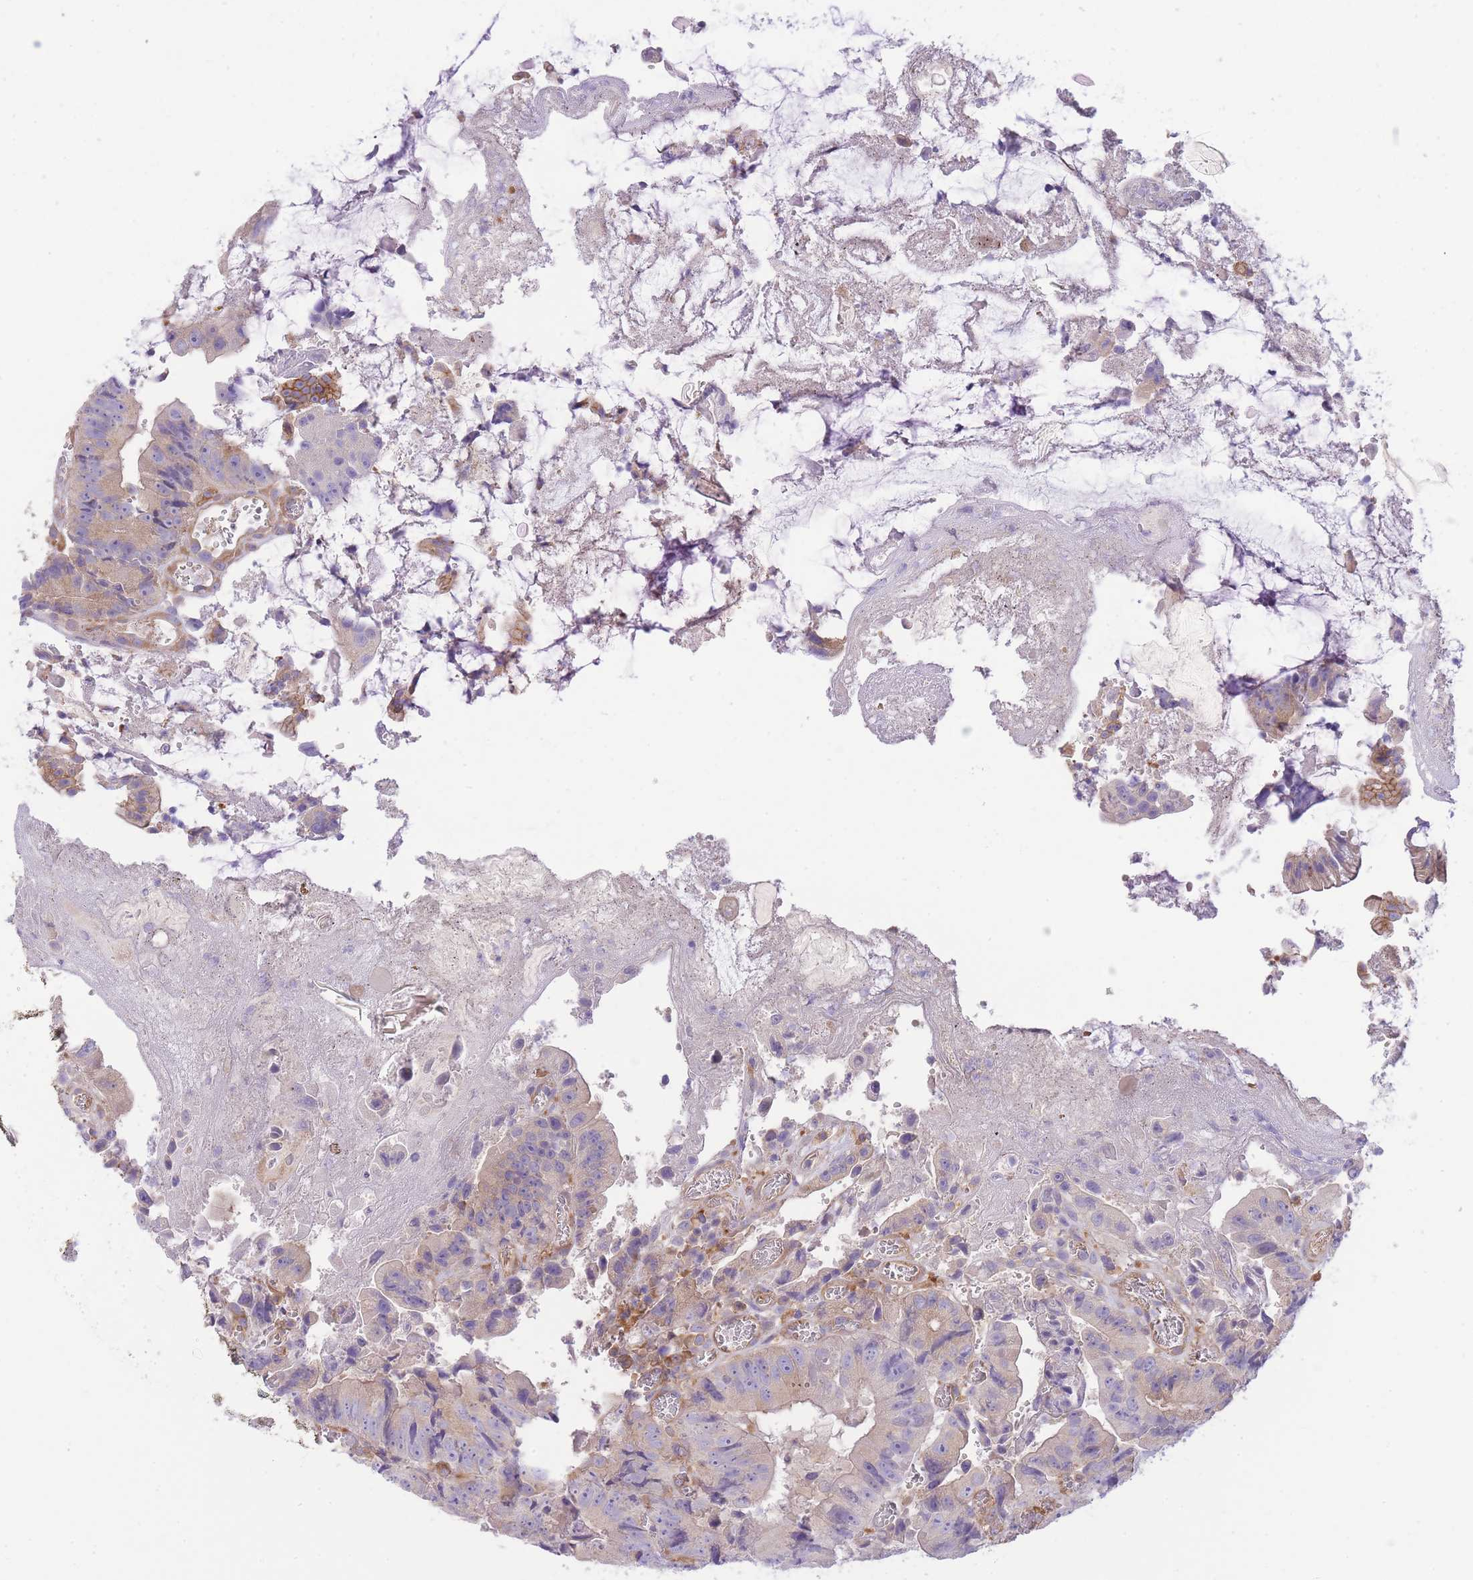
{"staining": {"intensity": "weak", "quantity": "<25%", "location": "cytoplasmic/membranous"}, "tissue": "colorectal cancer", "cell_type": "Tumor cells", "image_type": "cancer", "snomed": [{"axis": "morphology", "description": "Adenocarcinoma, NOS"}, {"axis": "topography", "description": "Colon"}], "caption": "Immunohistochemical staining of human colorectal adenocarcinoma shows no significant staining in tumor cells. (Stains: DAB (3,3'-diaminobenzidine) immunohistochemistry (IHC) with hematoxylin counter stain, Microscopy: brightfield microscopy at high magnification).", "gene": "PRKAR1A", "patient": {"sex": "female", "age": 86}}